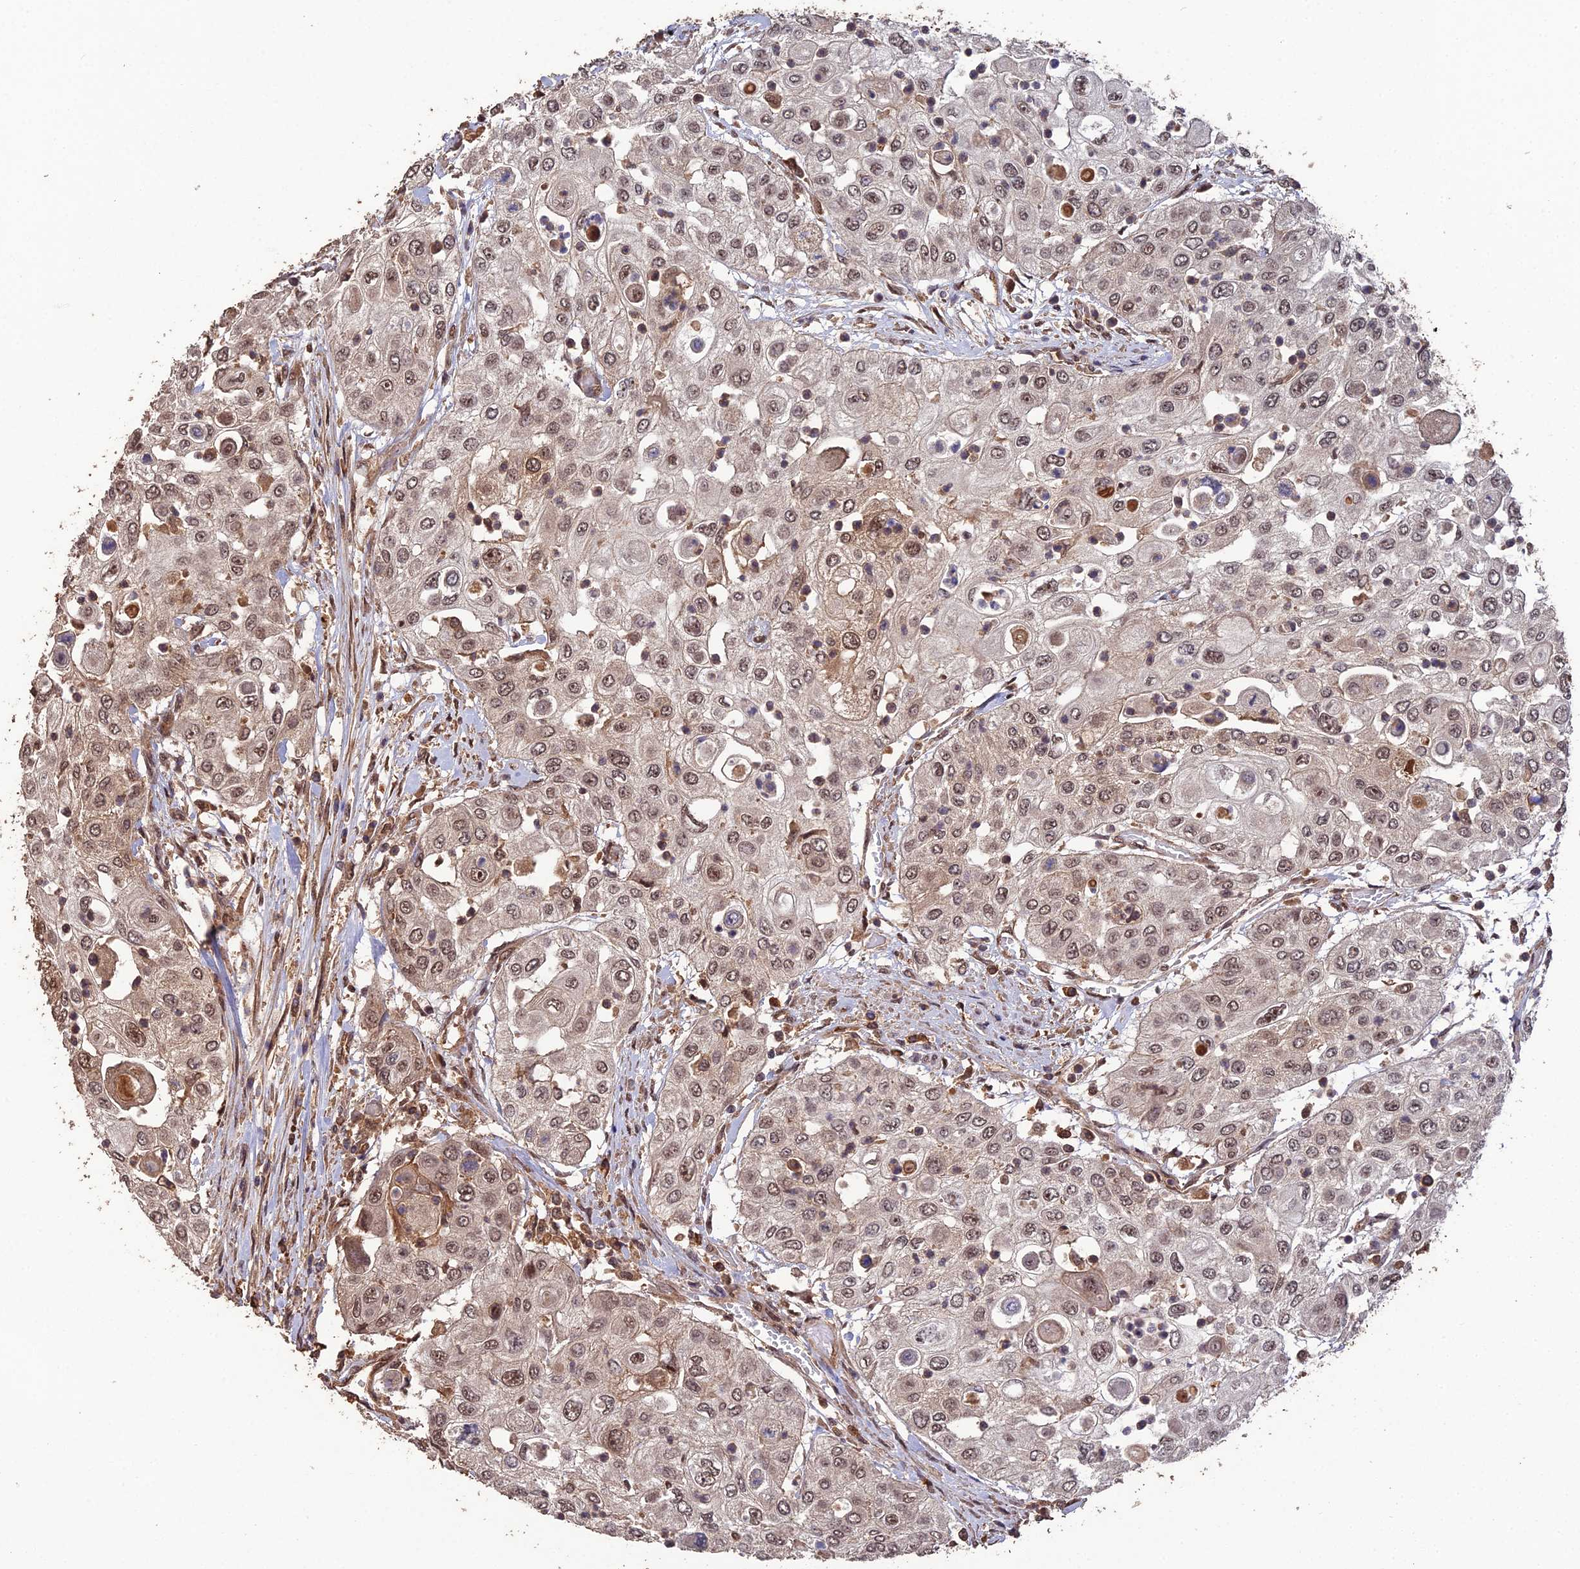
{"staining": {"intensity": "moderate", "quantity": ">75%", "location": "cytoplasmic/membranous,nuclear"}, "tissue": "urothelial cancer", "cell_type": "Tumor cells", "image_type": "cancer", "snomed": [{"axis": "morphology", "description": "Urothelial carcinoma, High grade"}, {"axis": "topography", "description": "Urinary bladder"}], "caption": "This is a micrograph of immunohistochemistry staining of urothelial carcinoma (high-grade), which shows moderate expression in the cytoplasmic/membranous and nuclear of tumor cells.", "gene": "RALGAPA2", "patient": {"sex": "female", "age": 79}}